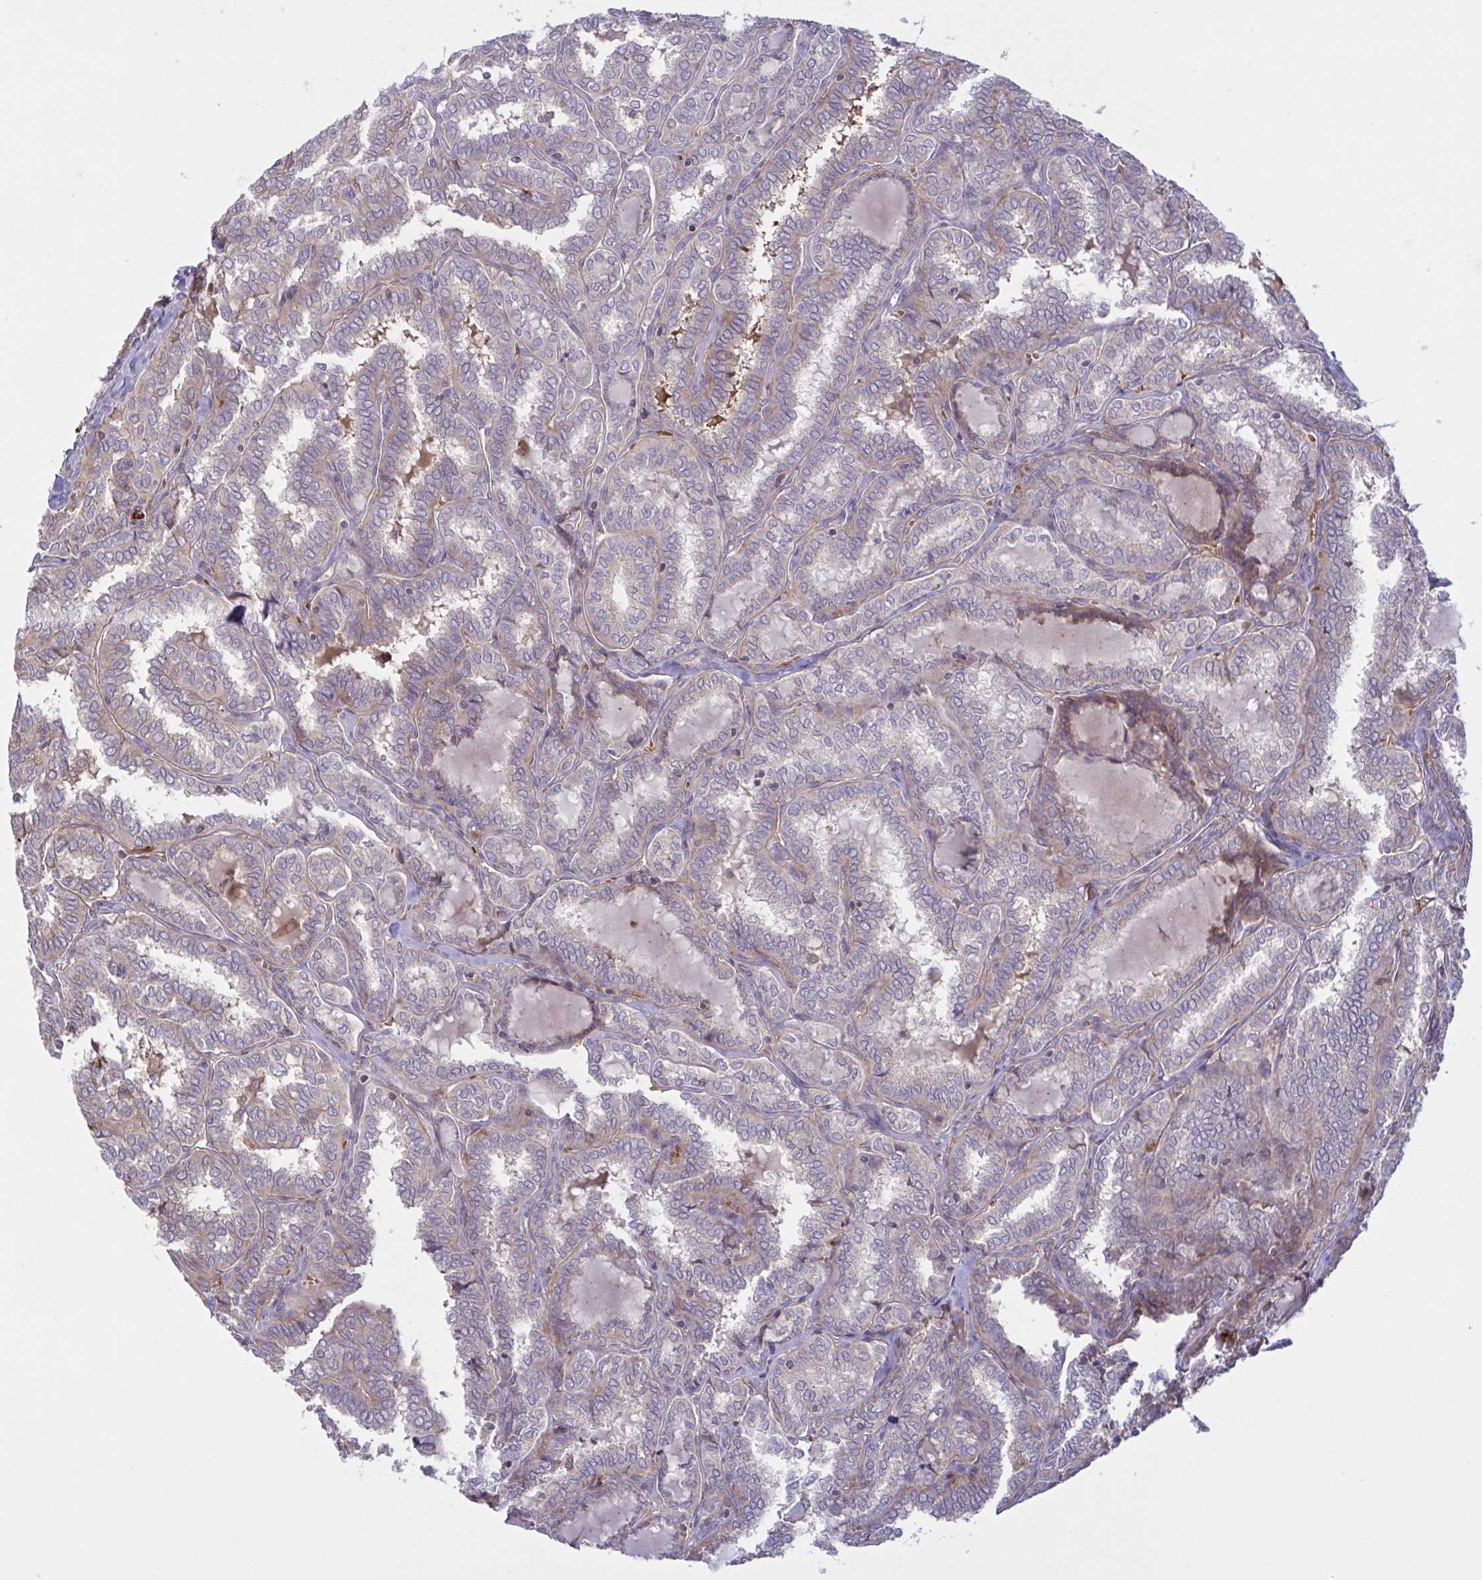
{"staining": {"intensity": "negative", "quantity": "none", "location": "none"}, "tissue": "thyroid cancer", "cell_type": "Tumor cells", "image_type": "cancer", "snomed": [{"axis": "morphology", "description": "Papillary adenocarcinoma, NOS"}, {"axis": "topography", "description": "Thyroid gland"}], "caption": "A histopathology image of human thyroid papillary adenocarcinoma is negative for staining in tumor cells.", "gene": "IL1R1", "patient": {"sex": "female", "age": 30}}